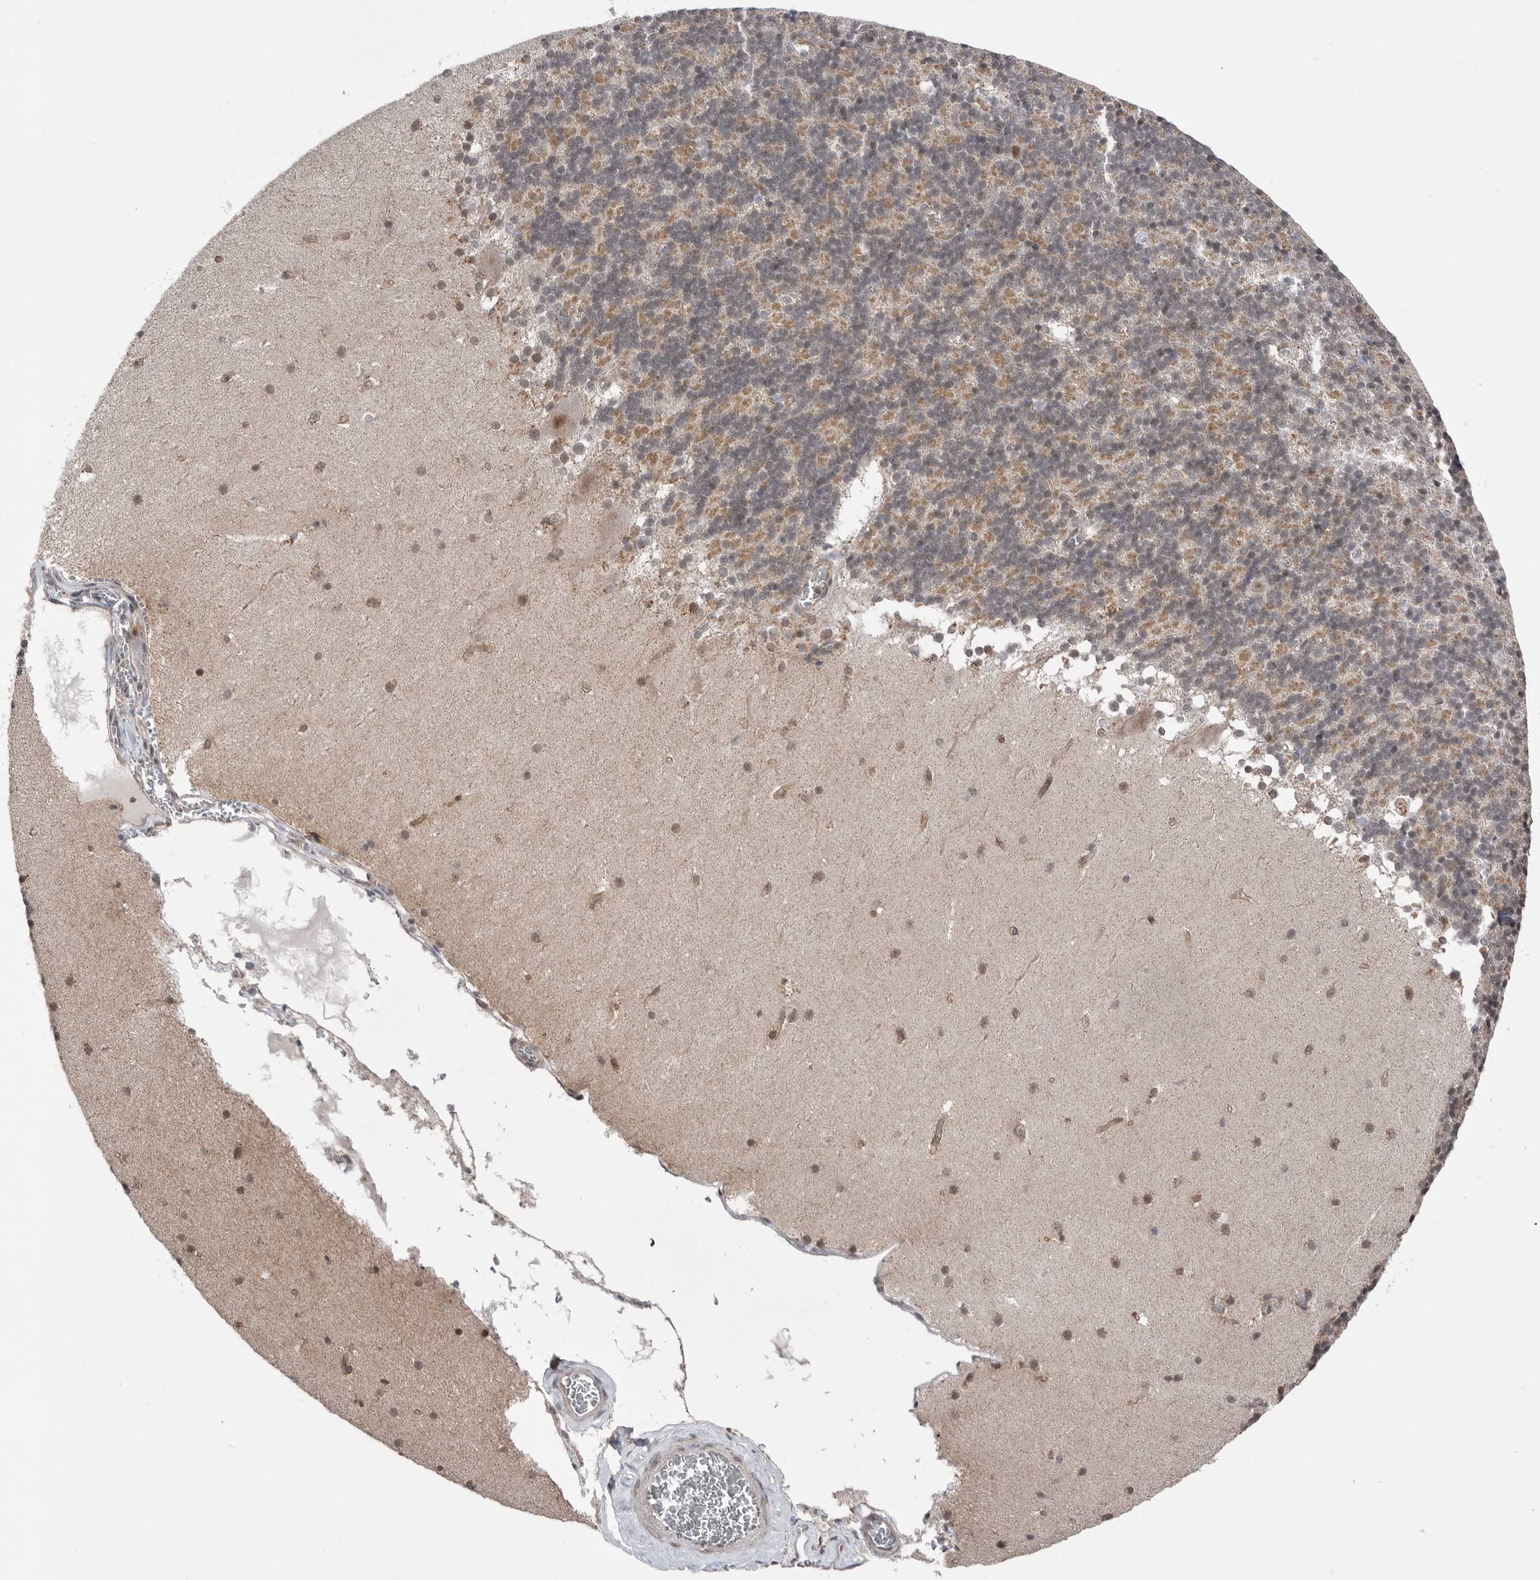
{"staining": {"intensity": "moderate", "quantity": "25%-75%", "location": "cytoplasmic/membranous"}, "tissue": "cerebellum", "cell_type": "Cells in granular layer", "image_type": "normal", "snomed": [{"axis": "morphology", "description": "Normal tissue, NOS"}, {"axis": "topography", "description": "Cerebellum"}], "caption": "Immunohistochemistry (IHC) image of normal cerebellum stained for a protein (brown), which demonstrates medium levels of moderate cytoplasmic/membranous staining in approximately 25%-75% of cells in granular layer.", "gene": "NTAQ1", "patient": {"sex": "female", "age": 19}}